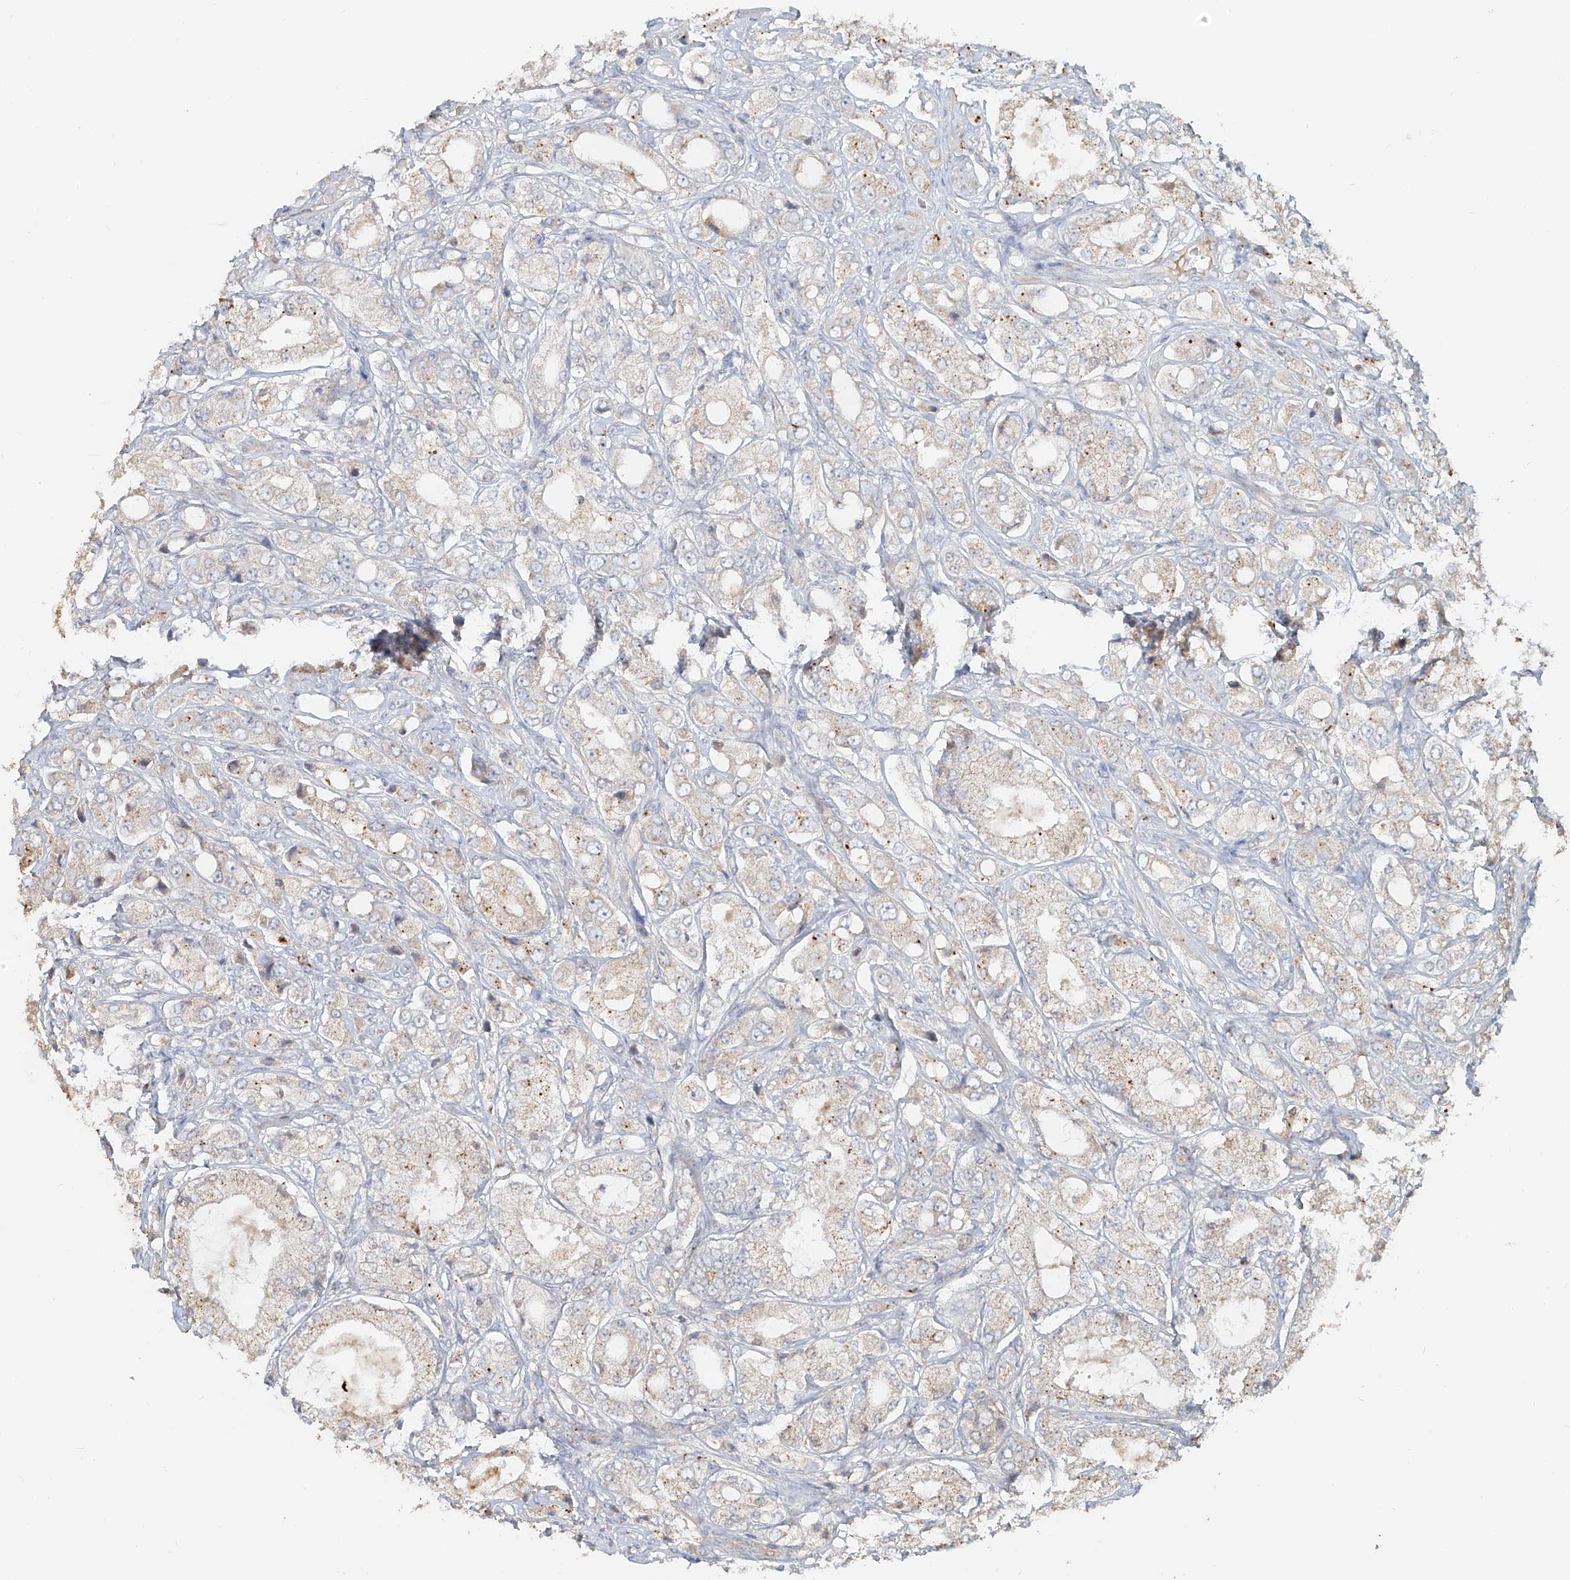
{"staining": {"intensity": "negative", "quantity": "none", "location": "none"}, "tissue": "prostate cancer", "cell_type": "Tumor cells", "image_type": "cancer", "snomed": [{"axis": "morphology", "description": "Adenocarcinoma, High grade"}, {"axis": "topography", "description": "Prostate"}], "caption": "Immunohistochemical staining of human prostate cancer (high-grade adenocarcinoma) shows no significant positivity in tumor cells. The staining was performed using DAB to visualize the protein expression in brown, while the nuclei were stained in blue with hematoxylin (Magnification: 20x).", "gene": "NPHS1", "patient": {"sex": "male", "age": 65}}